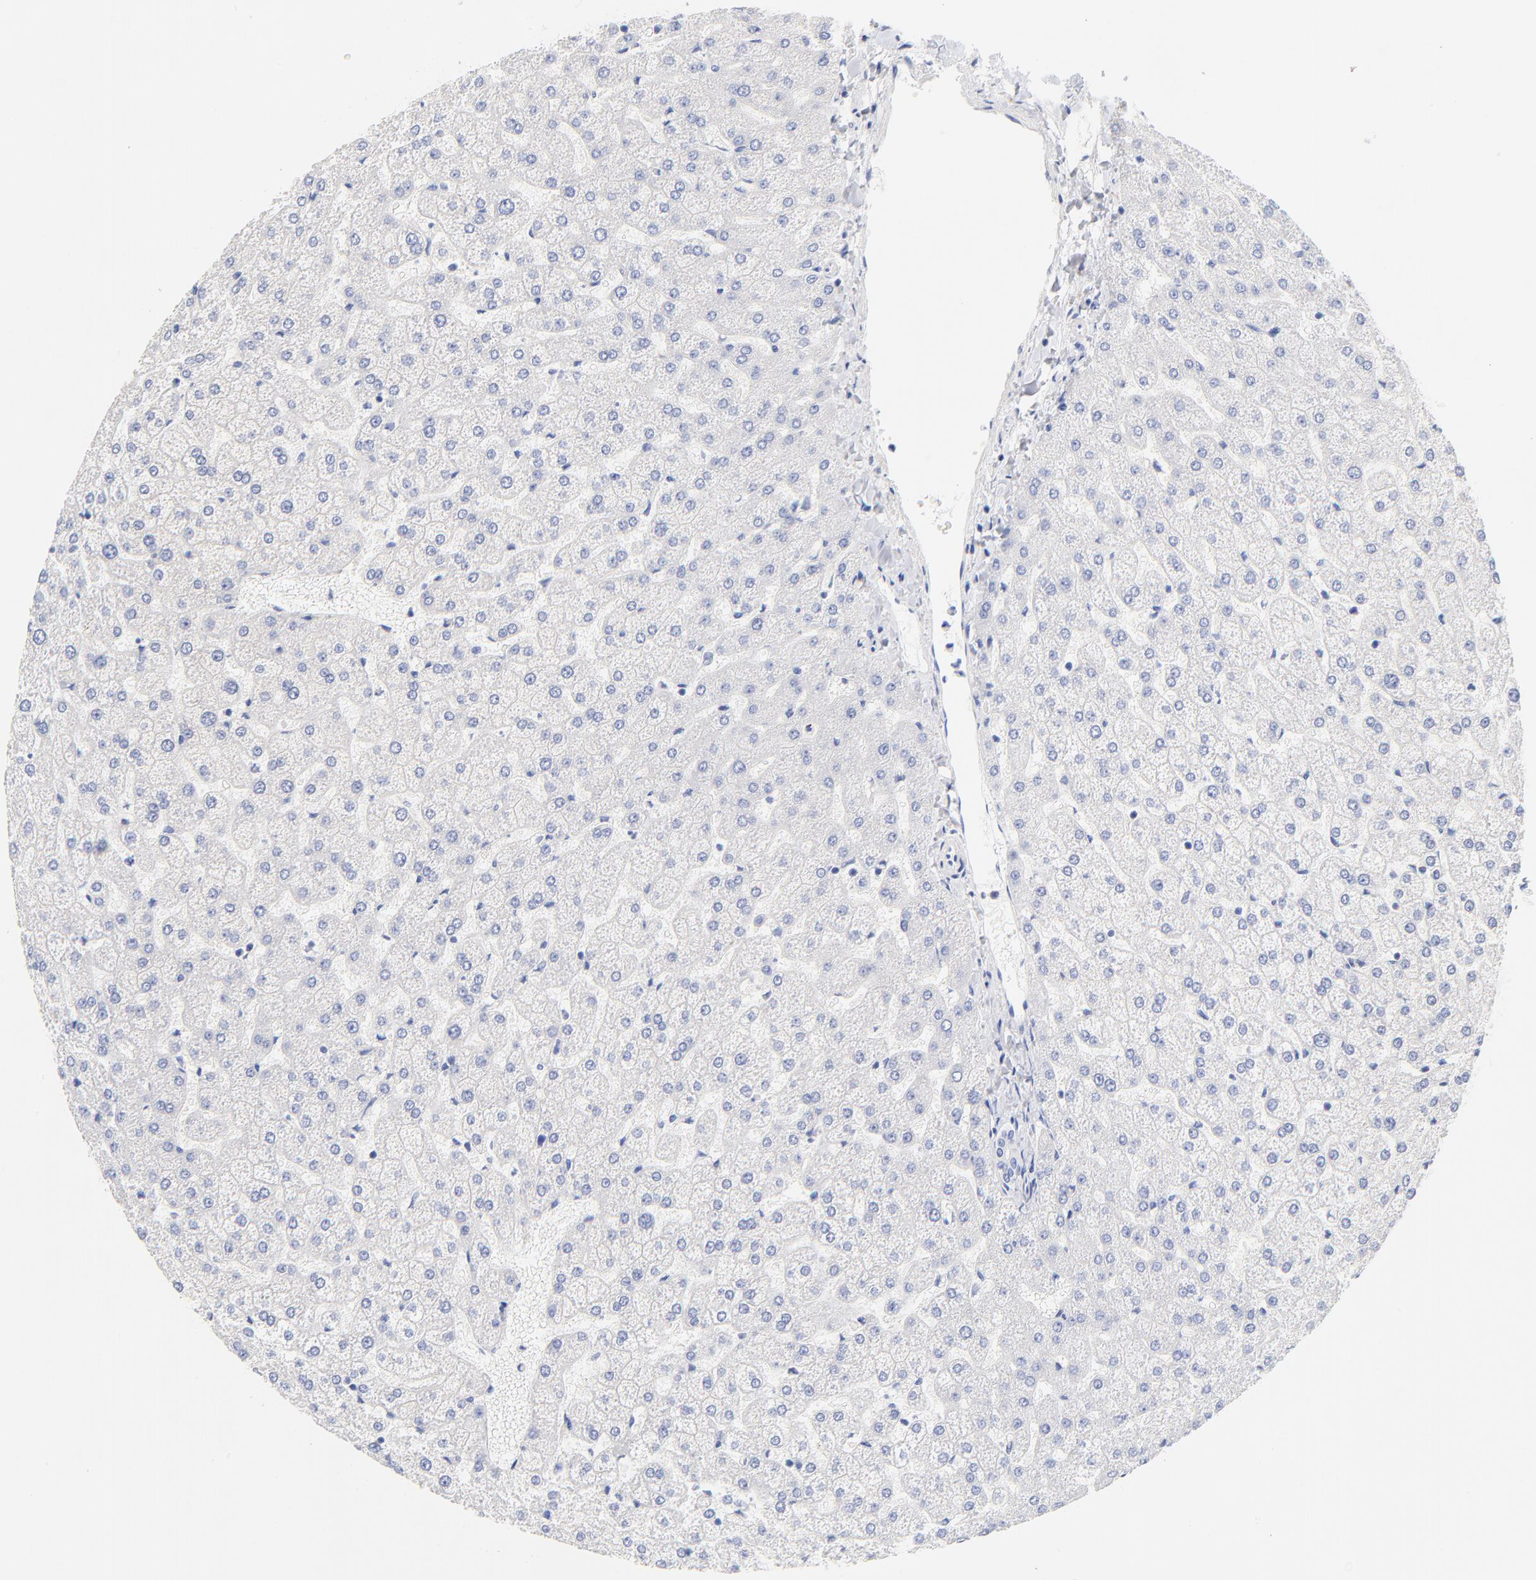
{"staining": {"intensity": "negative", "quantity": "none", "location": "none"}, "tissue": "liver", "cell_type": "Cholangiocytes", "image_type": "normal", "snomed": [{"axis": "morphology", "description": "Normal tissue, NOS"}, {"axis": "topography", "description": "Liver"}], "caption": "Protein analysis of benign liver reveals no significant staining in cholangiocytes. (Brightfield microscopy of DAB immunohistochemistry at high magnification).", "gene": "TWNK", "patient": {"sex": "female", "age": 32}}